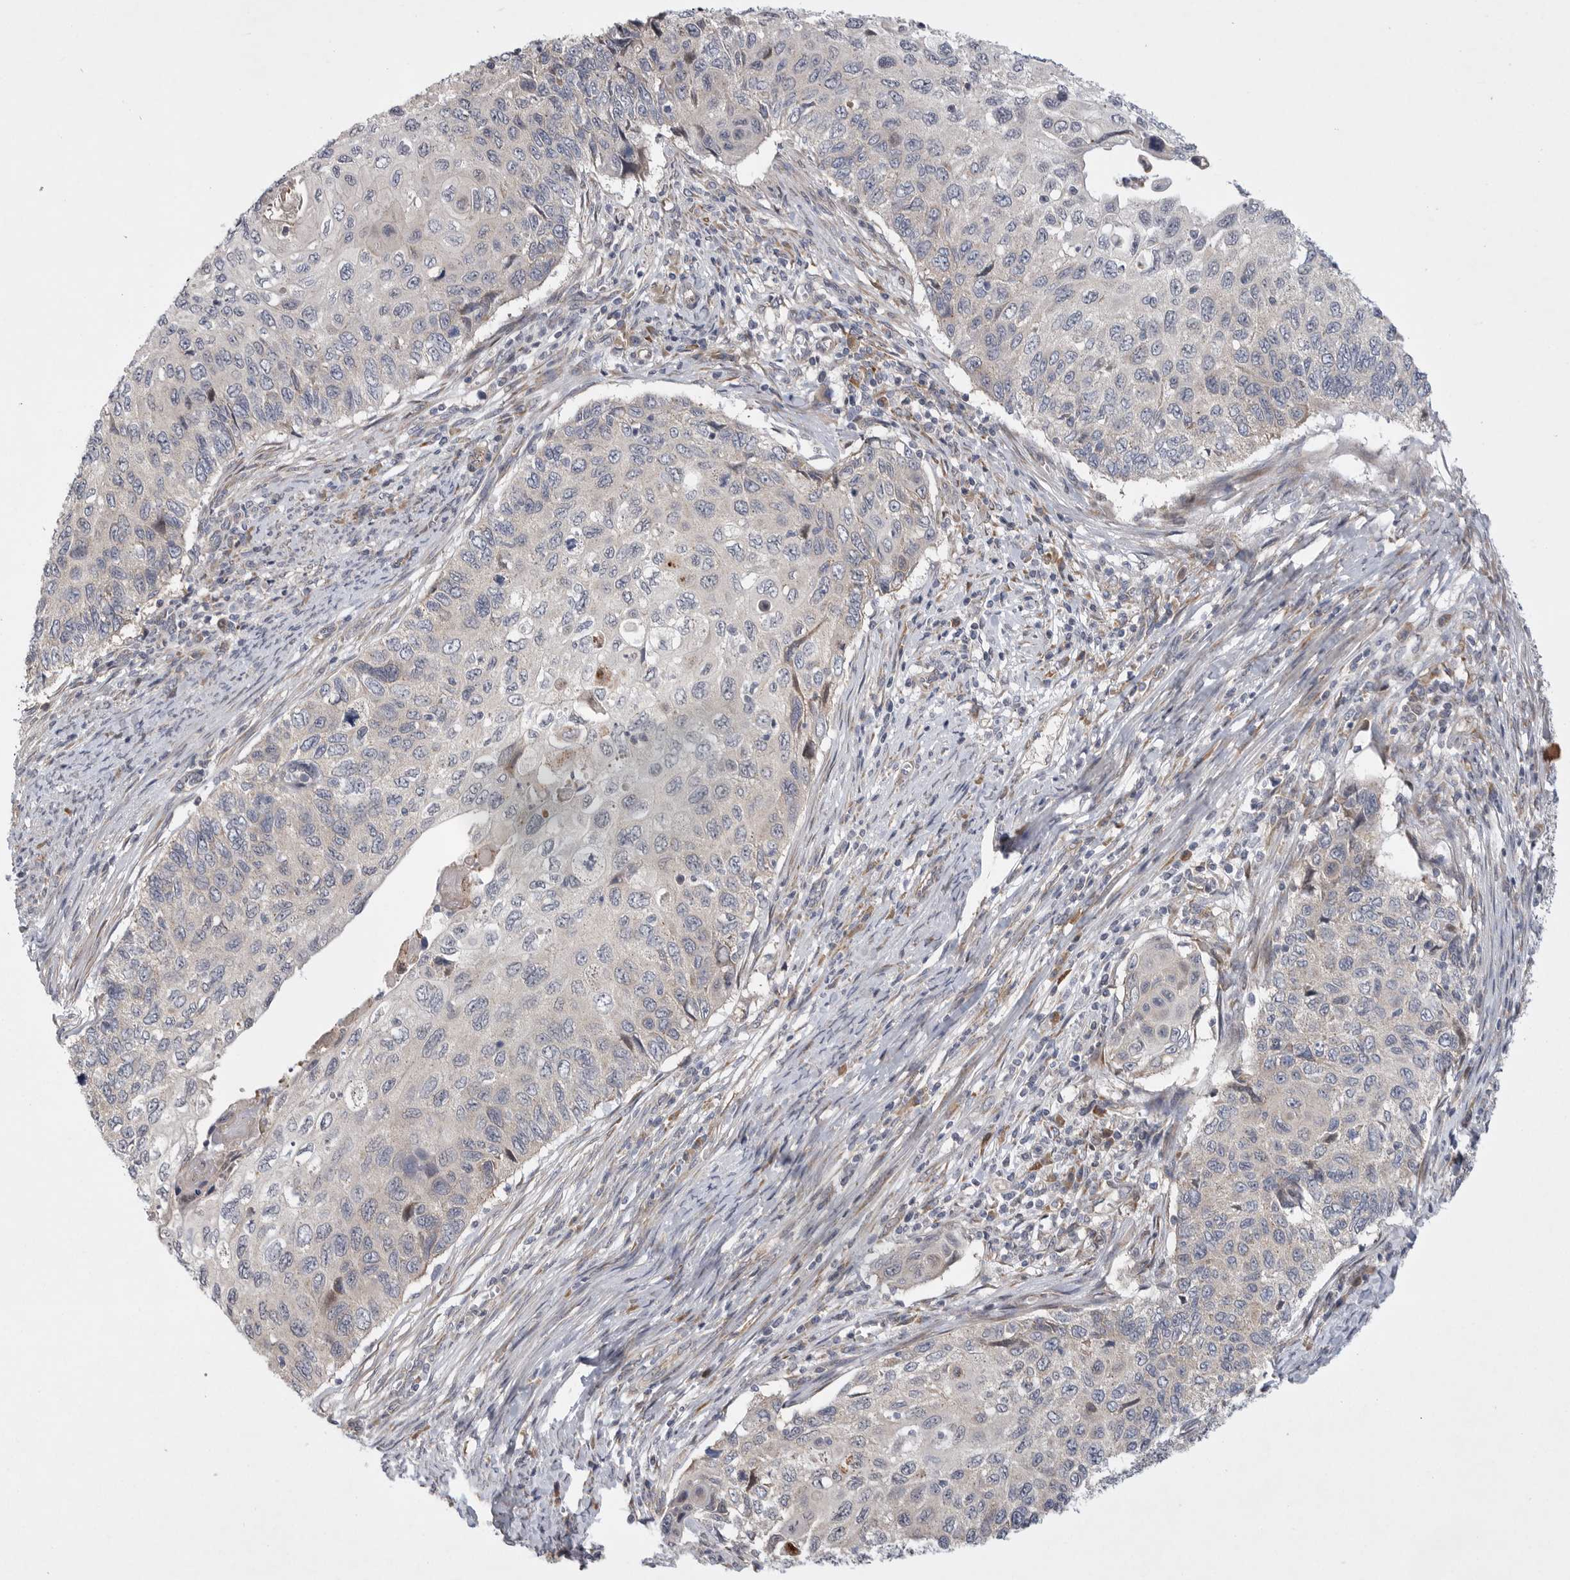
{"staining": {"intensity": "negative", "quantity": "none", "location": "none"}, "tissue": "cervical cancer", "cell_type": "Tumor cells", "image_type": "cancer", "snomed": [{"axis": "morphology", "description": "Squamous cell carcinoma, NOS"}, {"axis": "topography", "description": "Cervix"}], "caption": "The histopathology image reveals no significant staining in tumor cells of cervical squamous cell carcinoma. The staining was performed using DAB to visualize the protein expression in brown, while the nuclei were stained in blue with hematoxylin (Magnification: 20x).", "gene": "FBXO43", "patient": {"sex": "female", "age": 70}}